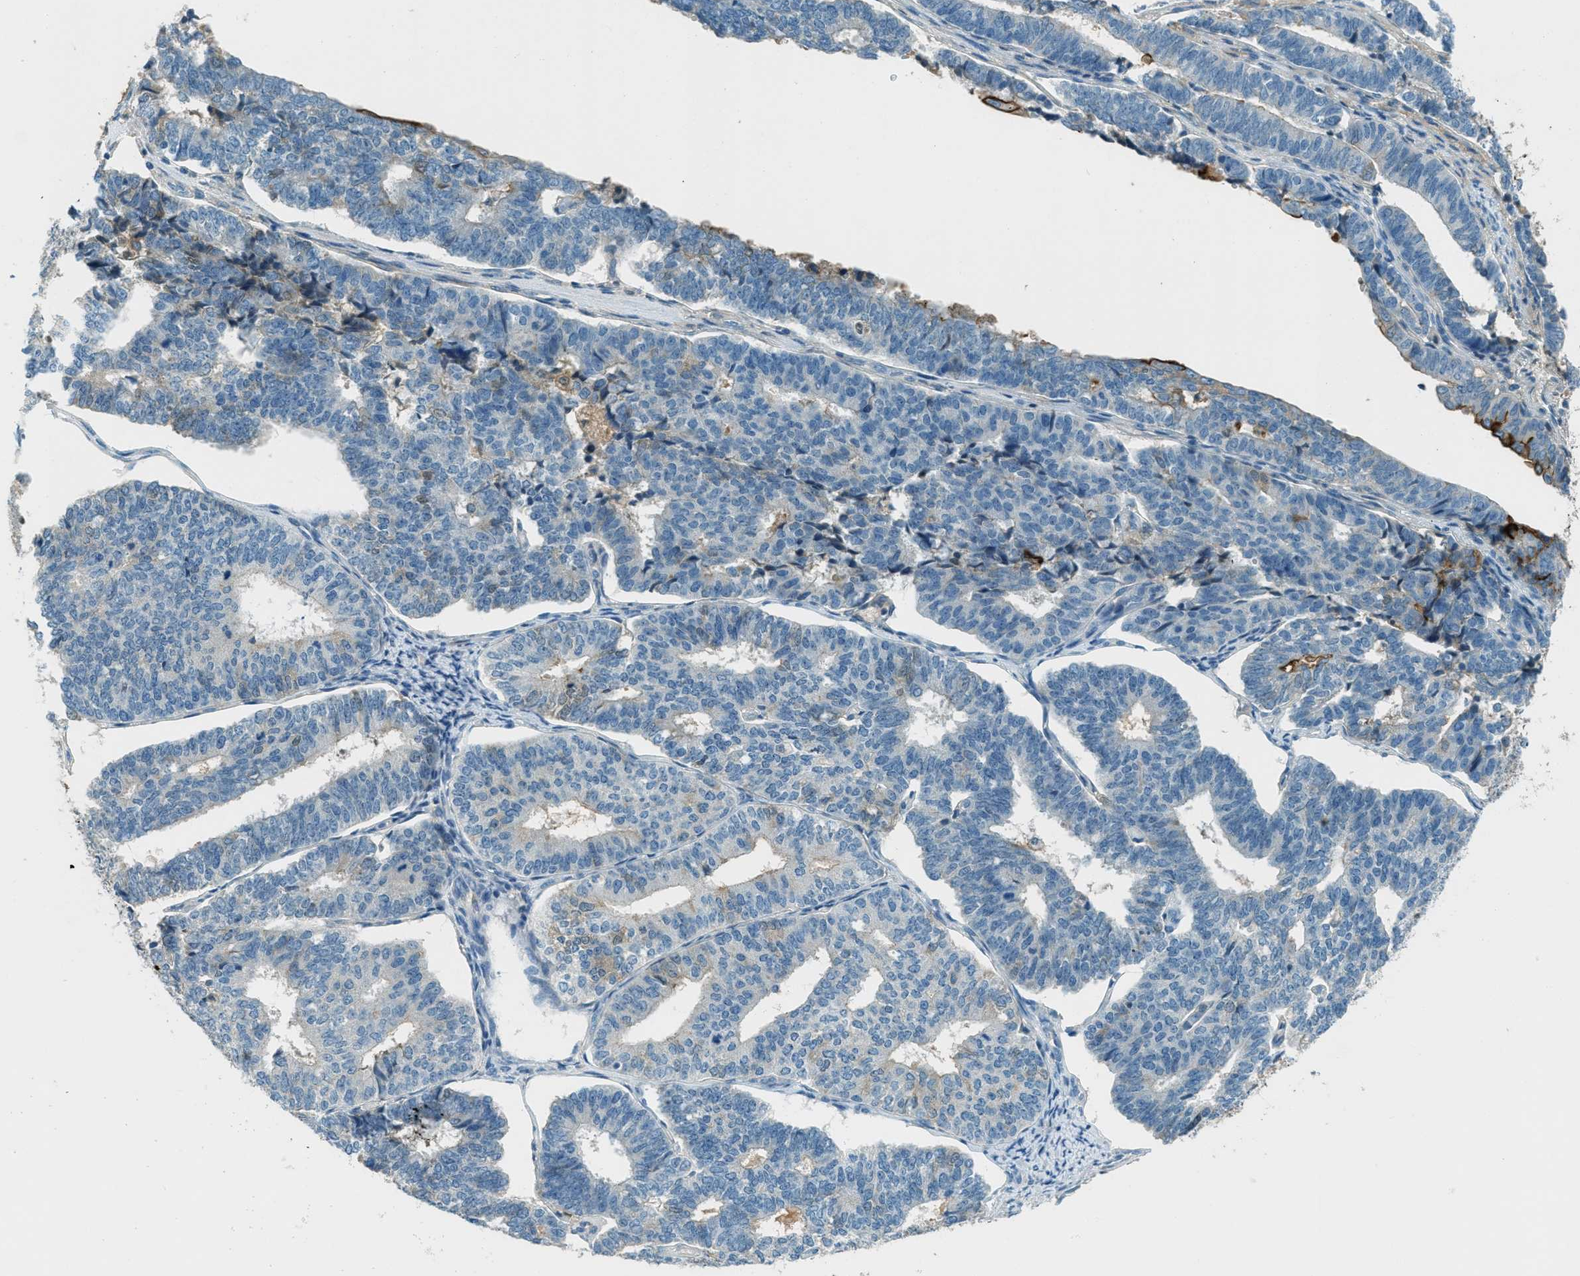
{"staining": {"intensity": "moderate", "quantity": "25%-75%", "location": "cytoplasmic/membranous"}, "tissue": "endometrial cancer", "cell_type": "Tumor cells", "image_type": "cancer", "snomed": [{"axis": "morphology", "description": "Adenocarcinoma, NOS"}, {"axis": "topography", "description": "Endometrium"}], "caption": "Moderate cytoplasmic/membranous expression for a protein is seen in approximately 25%-75% of tumor cells of endometrial adenocarcinoma using IHC.", "gene": "MSLN", "patient": {"sex": "female", "age": 70}}